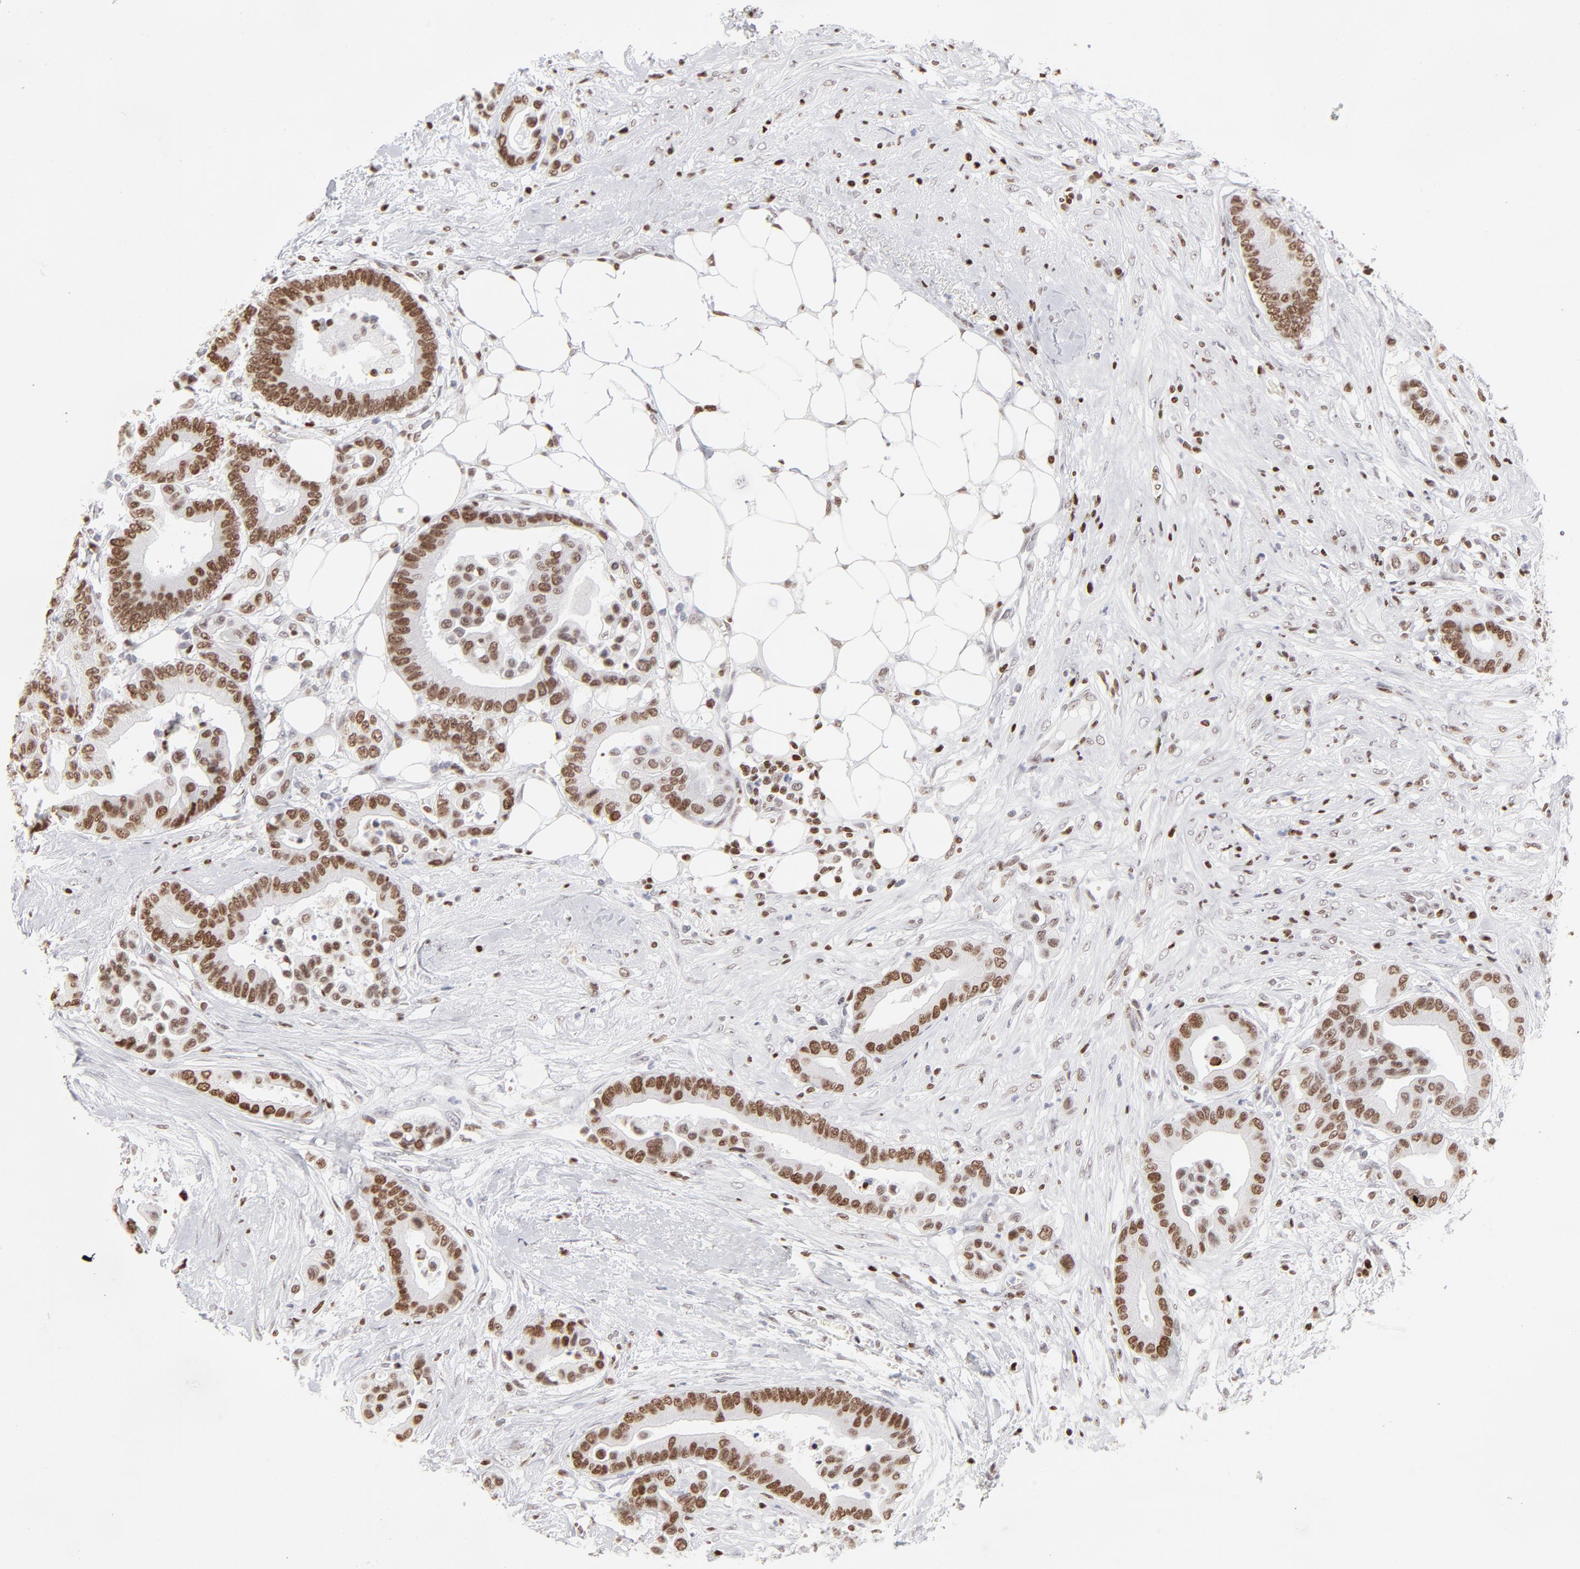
{"staining": {"intensity": "strong", "quantity": ">75%", "location": "nuclear"}, "tissue": "colorectal cancer", "cell_type": "Tumor cells", "image_type": "cancer", "snomed": [{"axis": "morphology", "description": "Adenocarcinoma, NOS"}, {"axis": "topography", "description": "Colon"}], "caption": "Colorectal cancer (adenocarcinoma) stained with IHC exhibits strong nuclear positivity in approximately >75% of tumor cells. (brown staining indicates protein expression, while blue staining denotes nuclei).", "gene": "PARP1", "patient": {"sex": "male", "age": 82}}